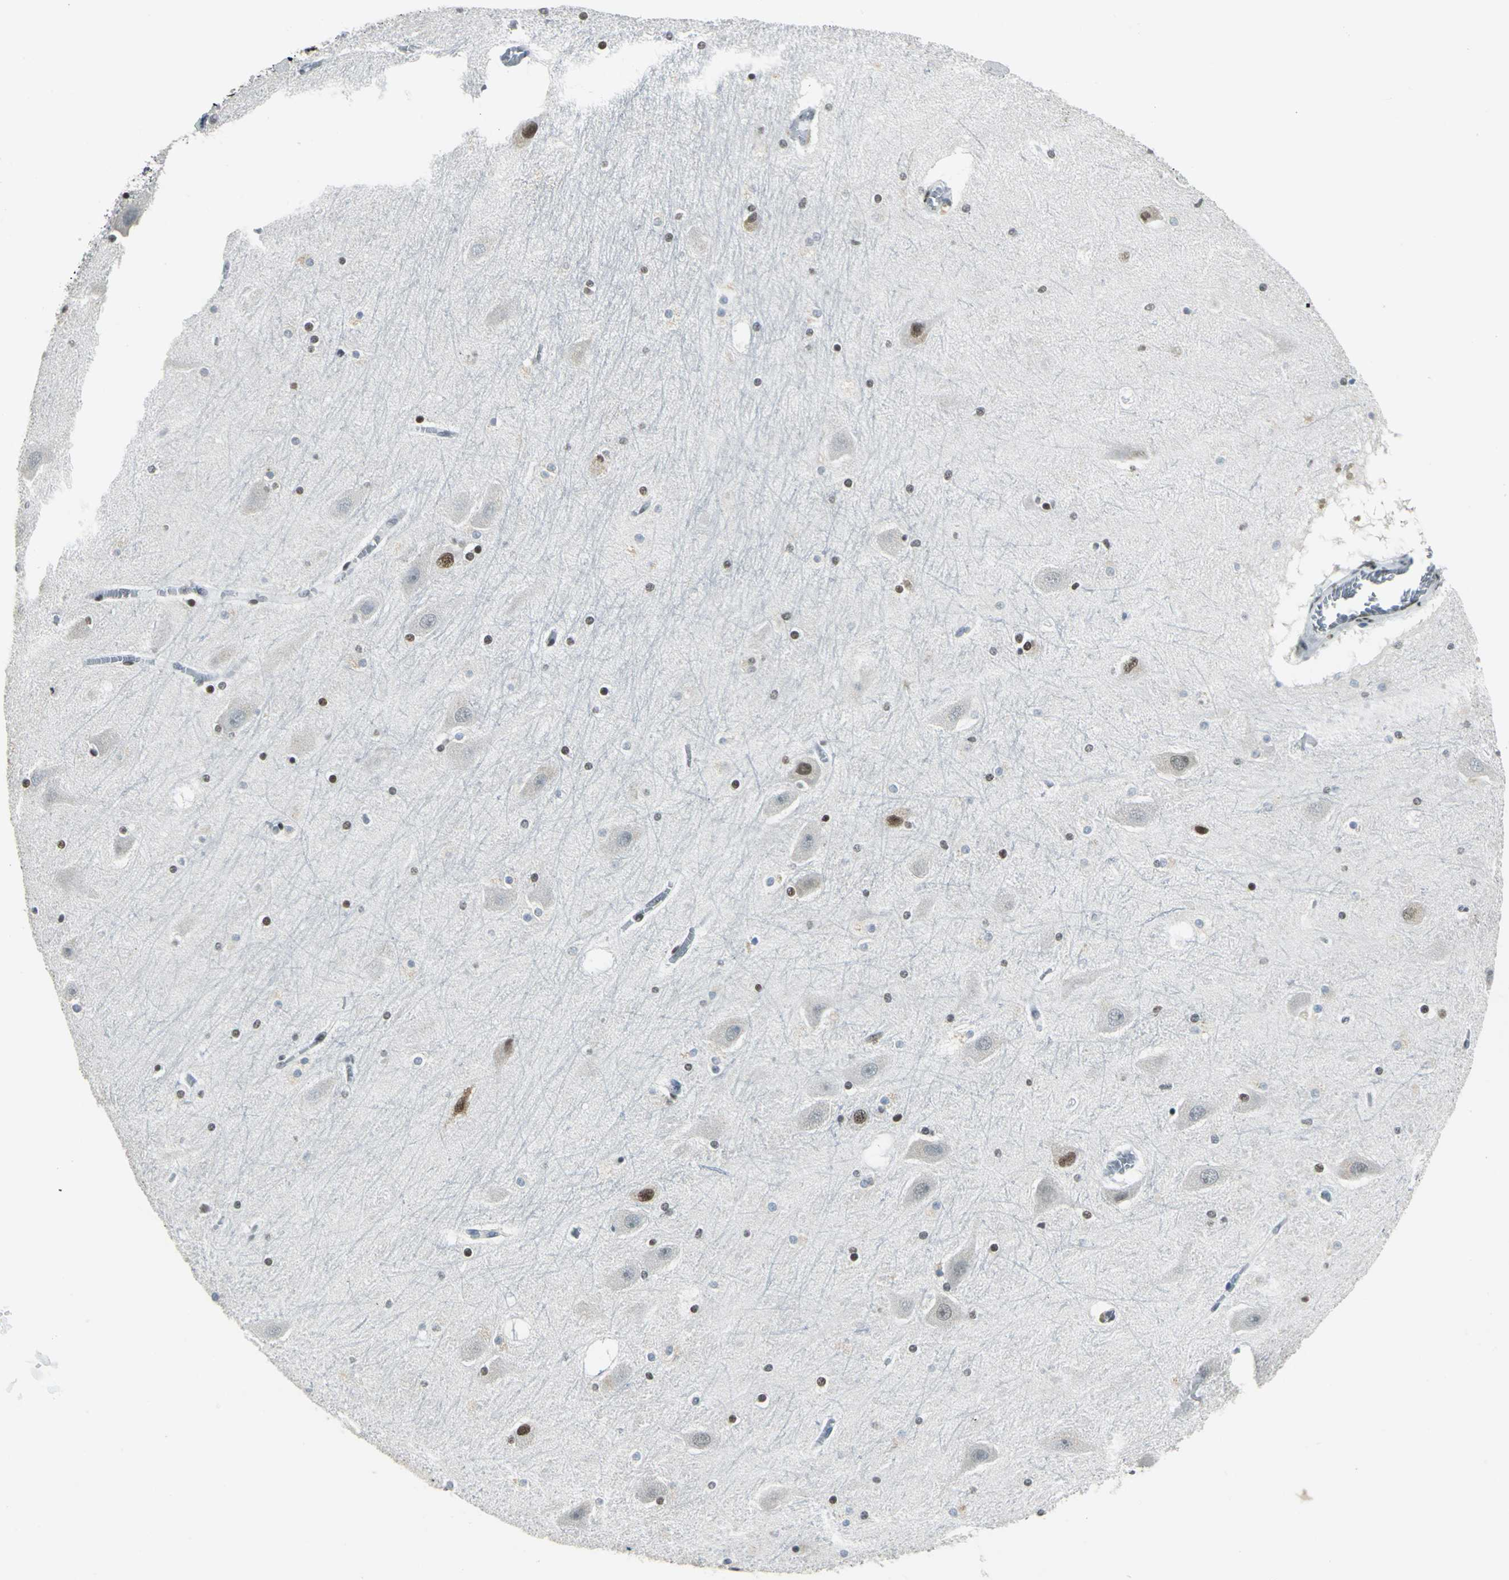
{"staining": {"intensity": "strong", "quantity": "25%-75%", "location": "nuclear"}, "tissue": "hippocampus", "cell_type": "Glial cells", "image_type": "normal", "snomed": [{"axis": "morphology", "description": "Normal tissue, NOS"}, {"axis": "topography", "description": "Hippocampus"}], "caption": "Benign hippocampus was stained to show a protein in brown. There is high levels of strong nuclear positivity in approximately 25%-75% of glial cells. (DAB = brown stain, brightfield microscopy at high magnification).", "gene": "ADNP", "patient": {"sex": "male", "age": 45}}